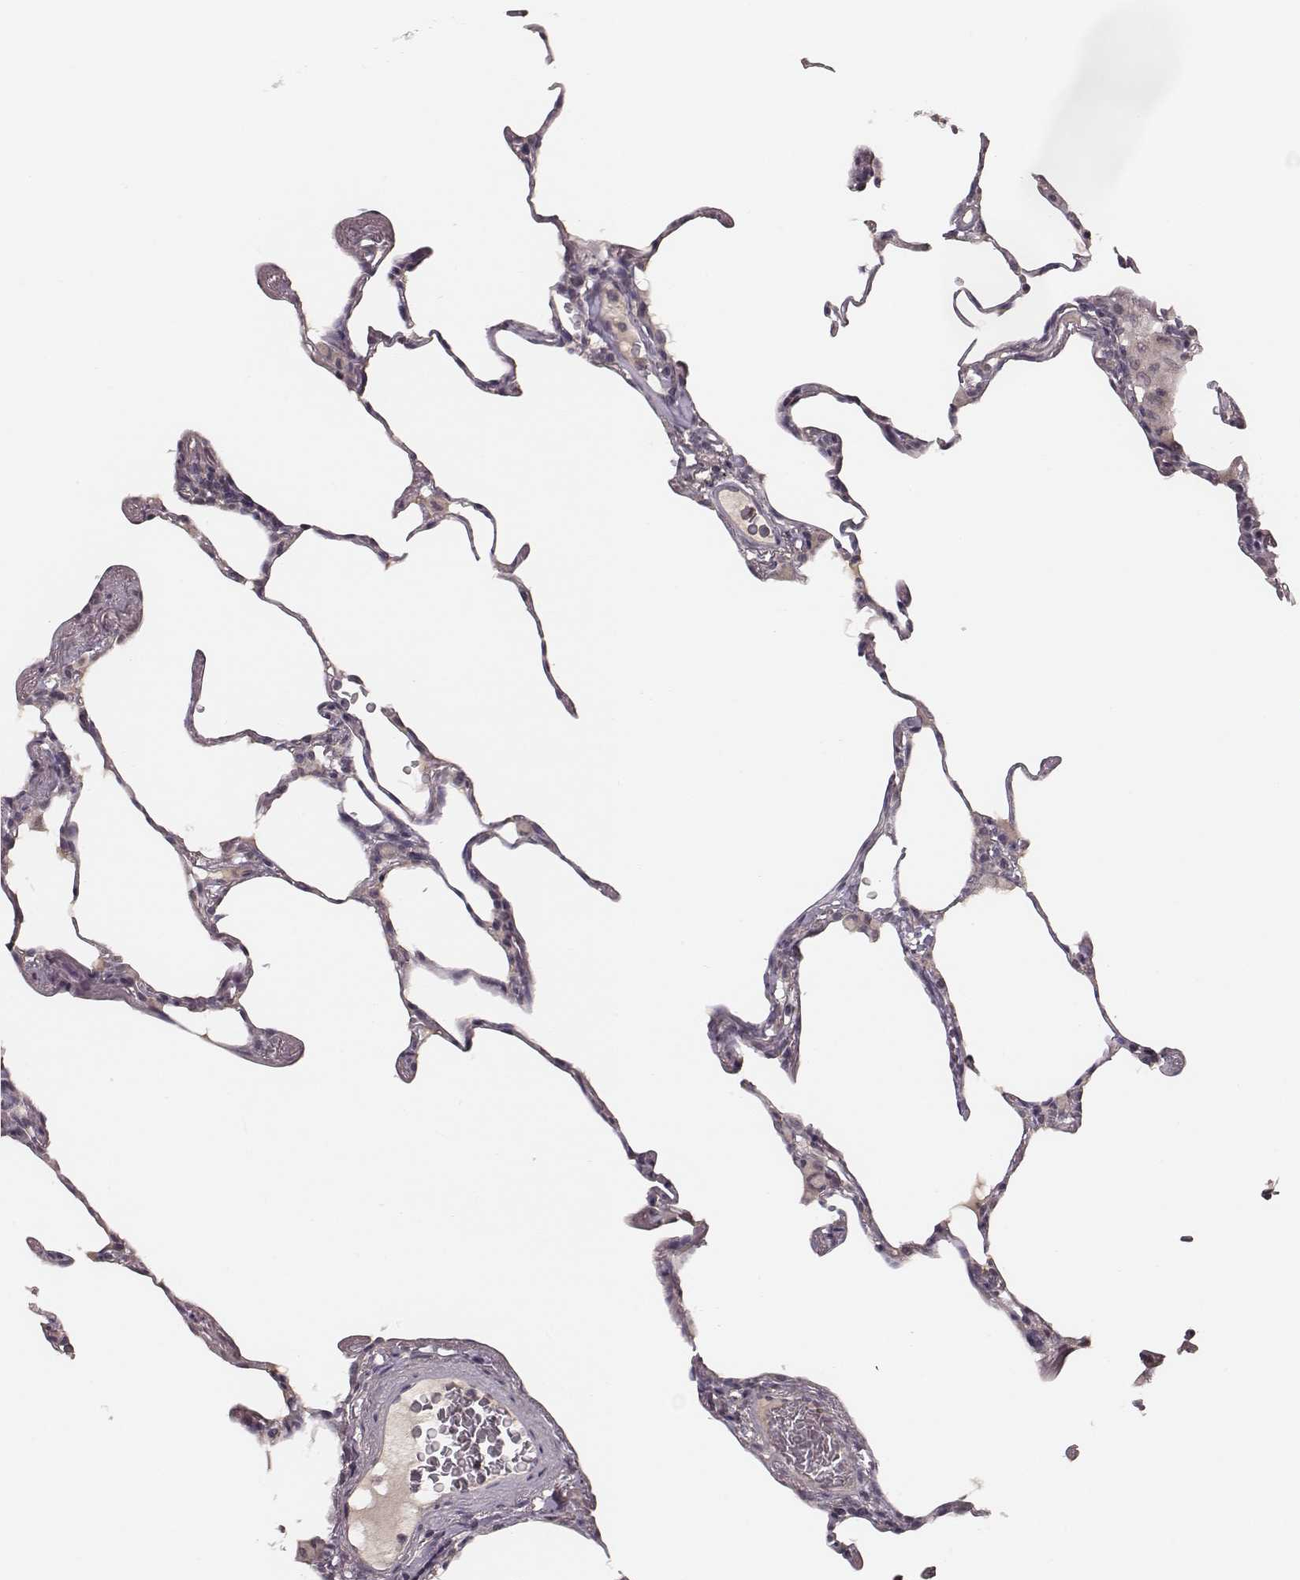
{"staining": {"intensity": "negative", "quantity": "none", "location": "none"}, "tissue": "lung", "cell_type": "Alveolar cells", "image_type": "normal", "snomed": [{"axis": "morphology", "description": "Normal tissue, NOS"}, {"axis": "topography", "description": "Lung"}], "caption": "IHC of normal lung shows no expression in alveolar cells.", "gene": "LY6K", "patient": {"sex": "female", "age": 57}}